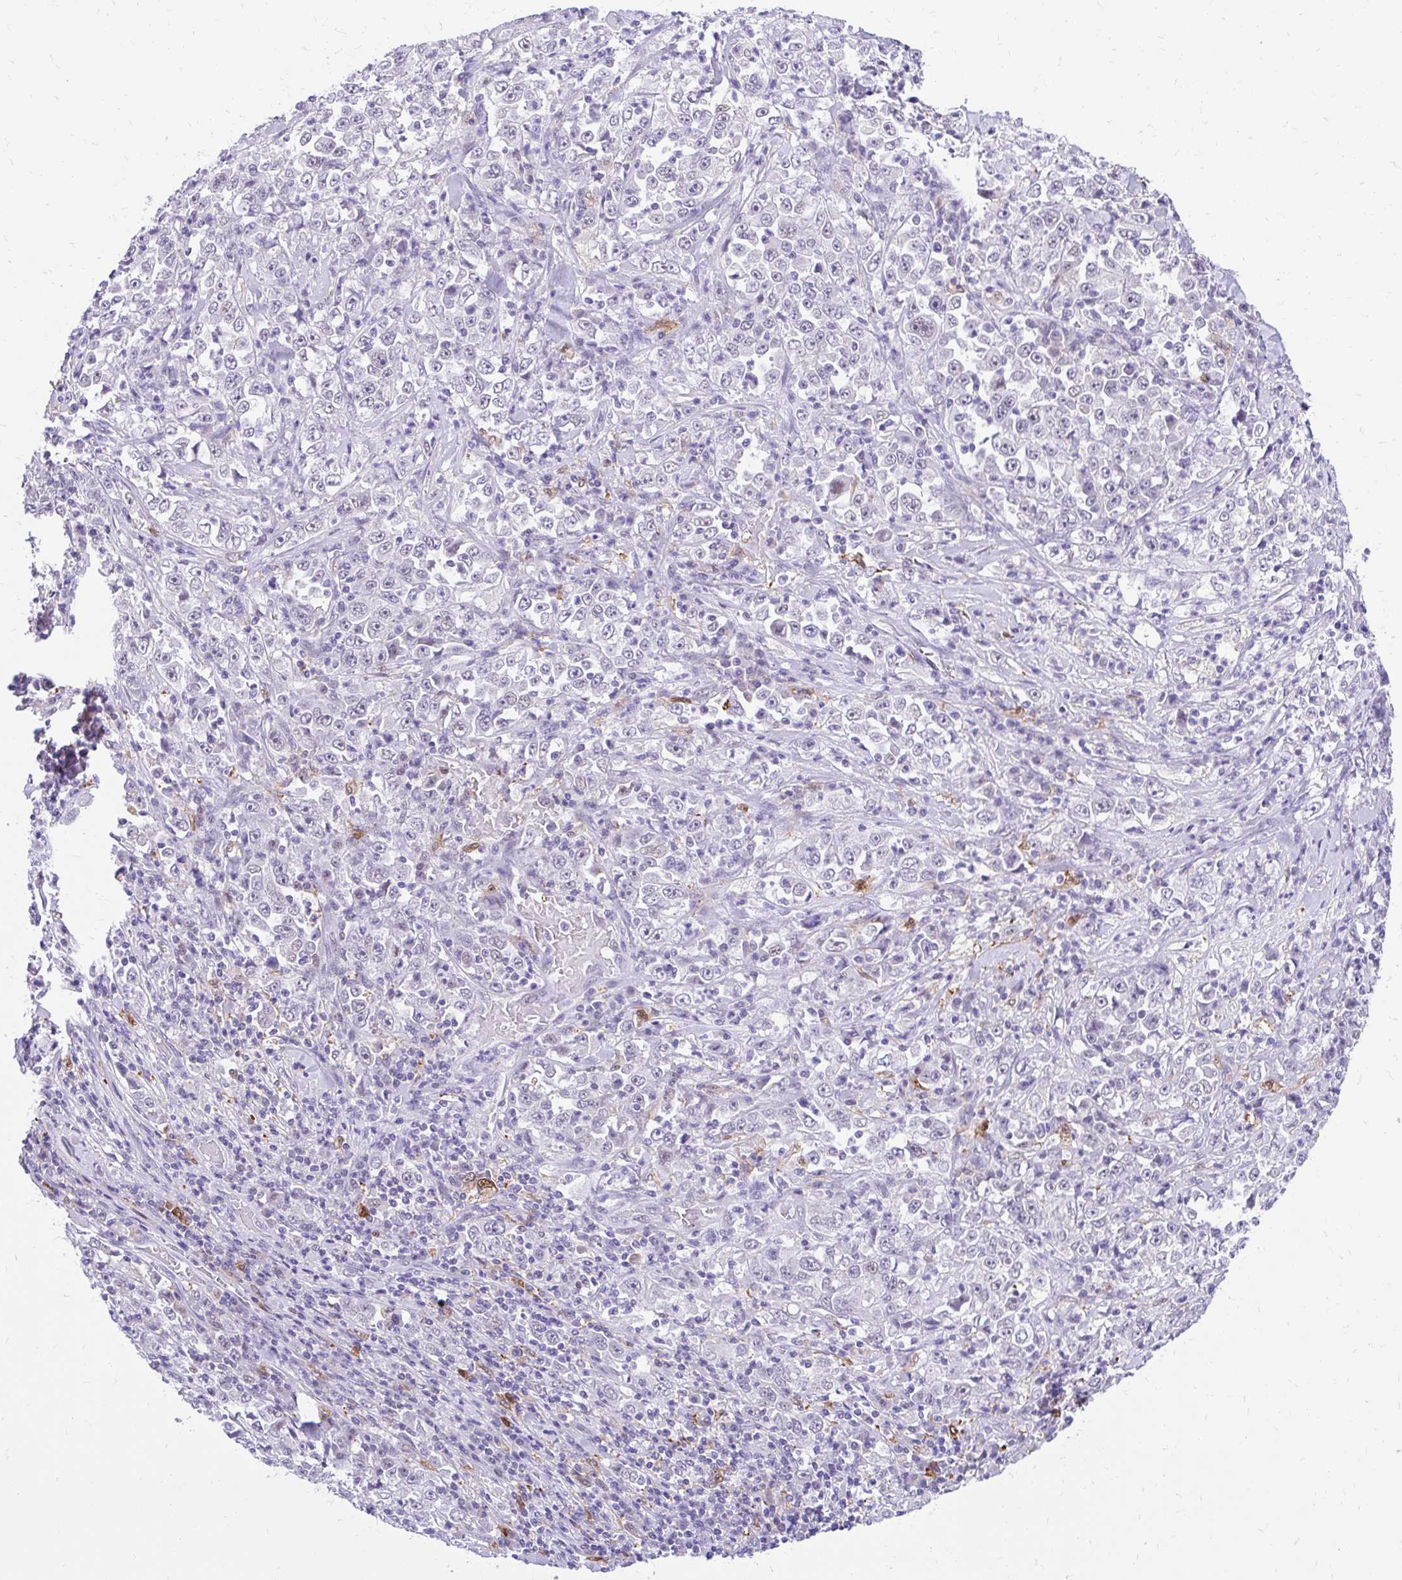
{"staining": {"intensity": "negative", "quantity": "none", "location": "none"}, "tissue": "stomach cancer", "cell_type": "Tumor cells", "image_type": "cancer", "snomed": [{"axis": "morphology", "description": "Normal tissue, NOS"}, {"axis": "morphology", "description": "Adenocarcinoma, NOS"}, {"axis": "topography", "description": "Stomach, upper"}, {"axis": "topography", "description": "Stomach"}], "caption": "A photomicrograph of stomach cancer stained for a protein displays no brown staining in tumor cells.", "gene": "GLB1L2", "patient": {"sex": "male", "age": 59}}